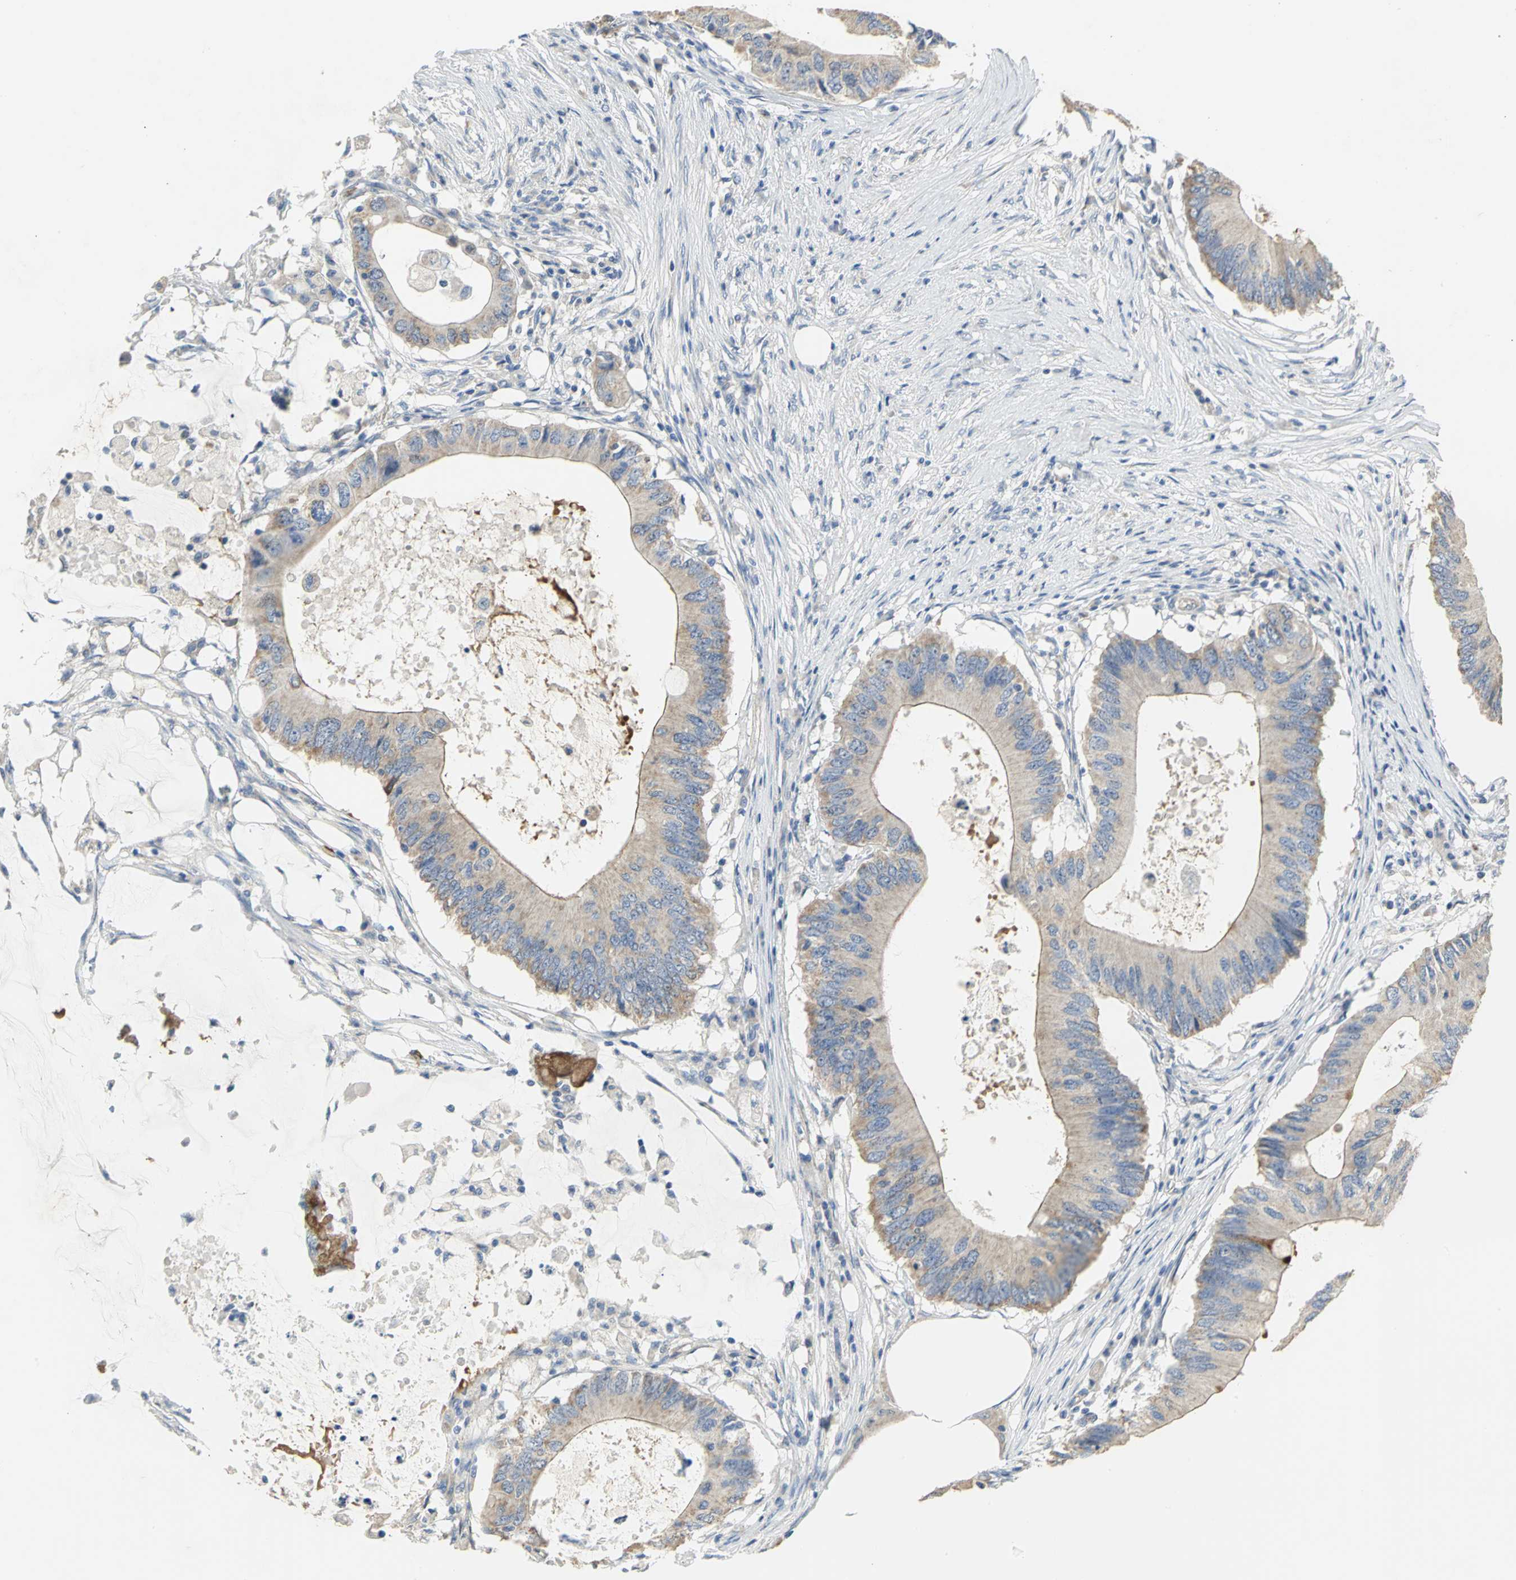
{"staining": {"intensity": "weak", "quantity": ">75%", "location": "cytoplasmic/membranous"}, "tissue": "colorectal cancer", "cell_type": "Tumor cells", "image_type": "cancer", "snomed": [{"axis": "morphology", "description": "Adenocarcinoma, NOS"}, {"axis": "topography", "description": "Colon"}], "caption": "An image showing weak cytoplasmic/membranous expression in about >75% of tumor cells in colorectal cancer, as visualized by brown immunohistochemical staining.", "gene": "HTR1F", "patient": {"sex": "male", "age": 71}}